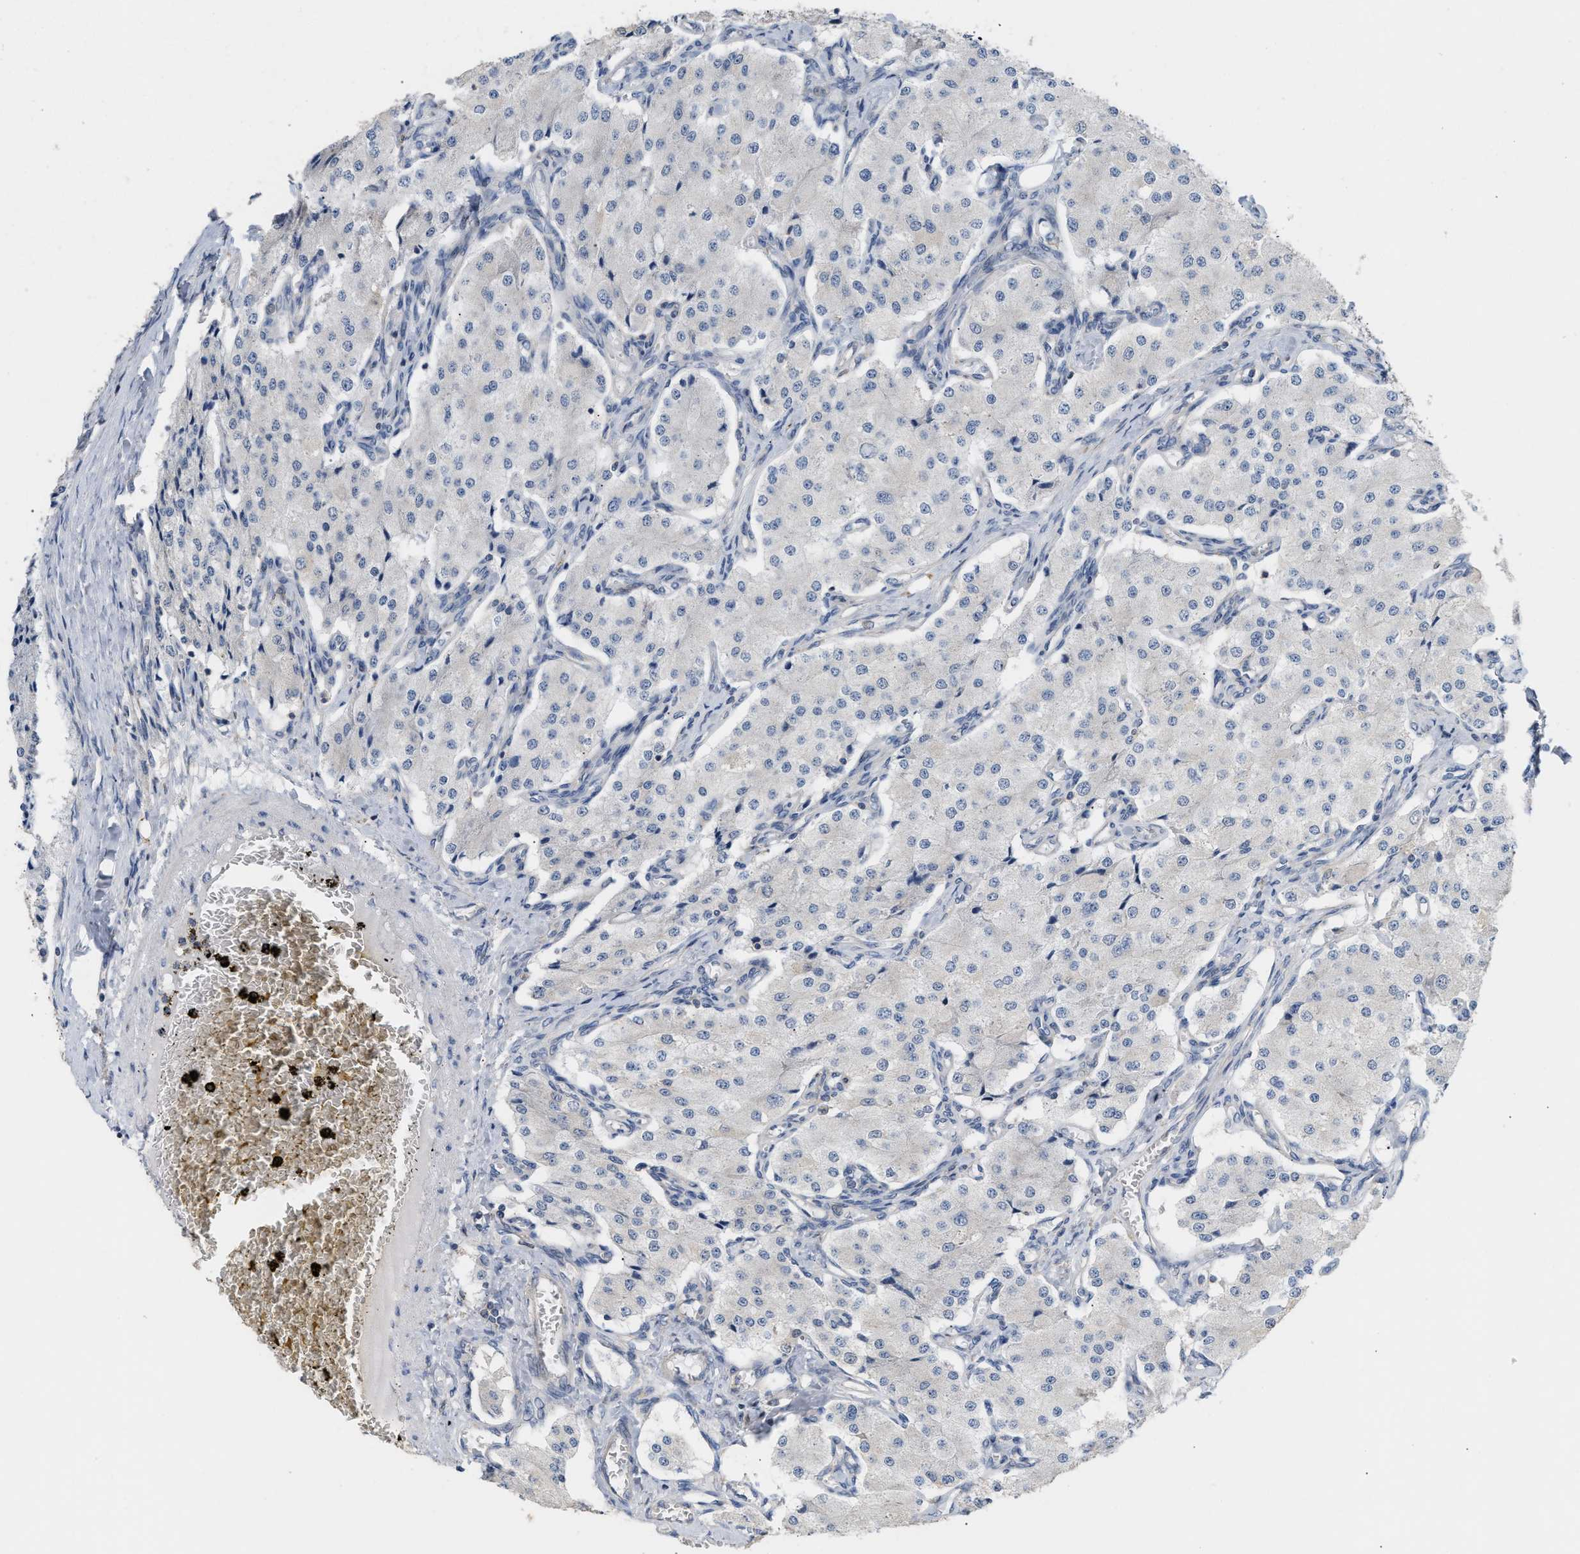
{"staining": {"intensity": "negative", "quantity": "none", "location": "none"}, "tissue": "carcinoid", "cell_type": "Tumor cells", "image_type": "cancer", "snomed": [{"axis": "morphology", "description": "Carcinoid, malignant, NOS"}, {"axis": "topography", "description": "Colon"}], "caption": "The IHC micrograph has no significant expression in tumor cells of carcinoid (malignant) tissue.", "gene": "DBNL", "patient": {"sex": "female", "age": 52}}